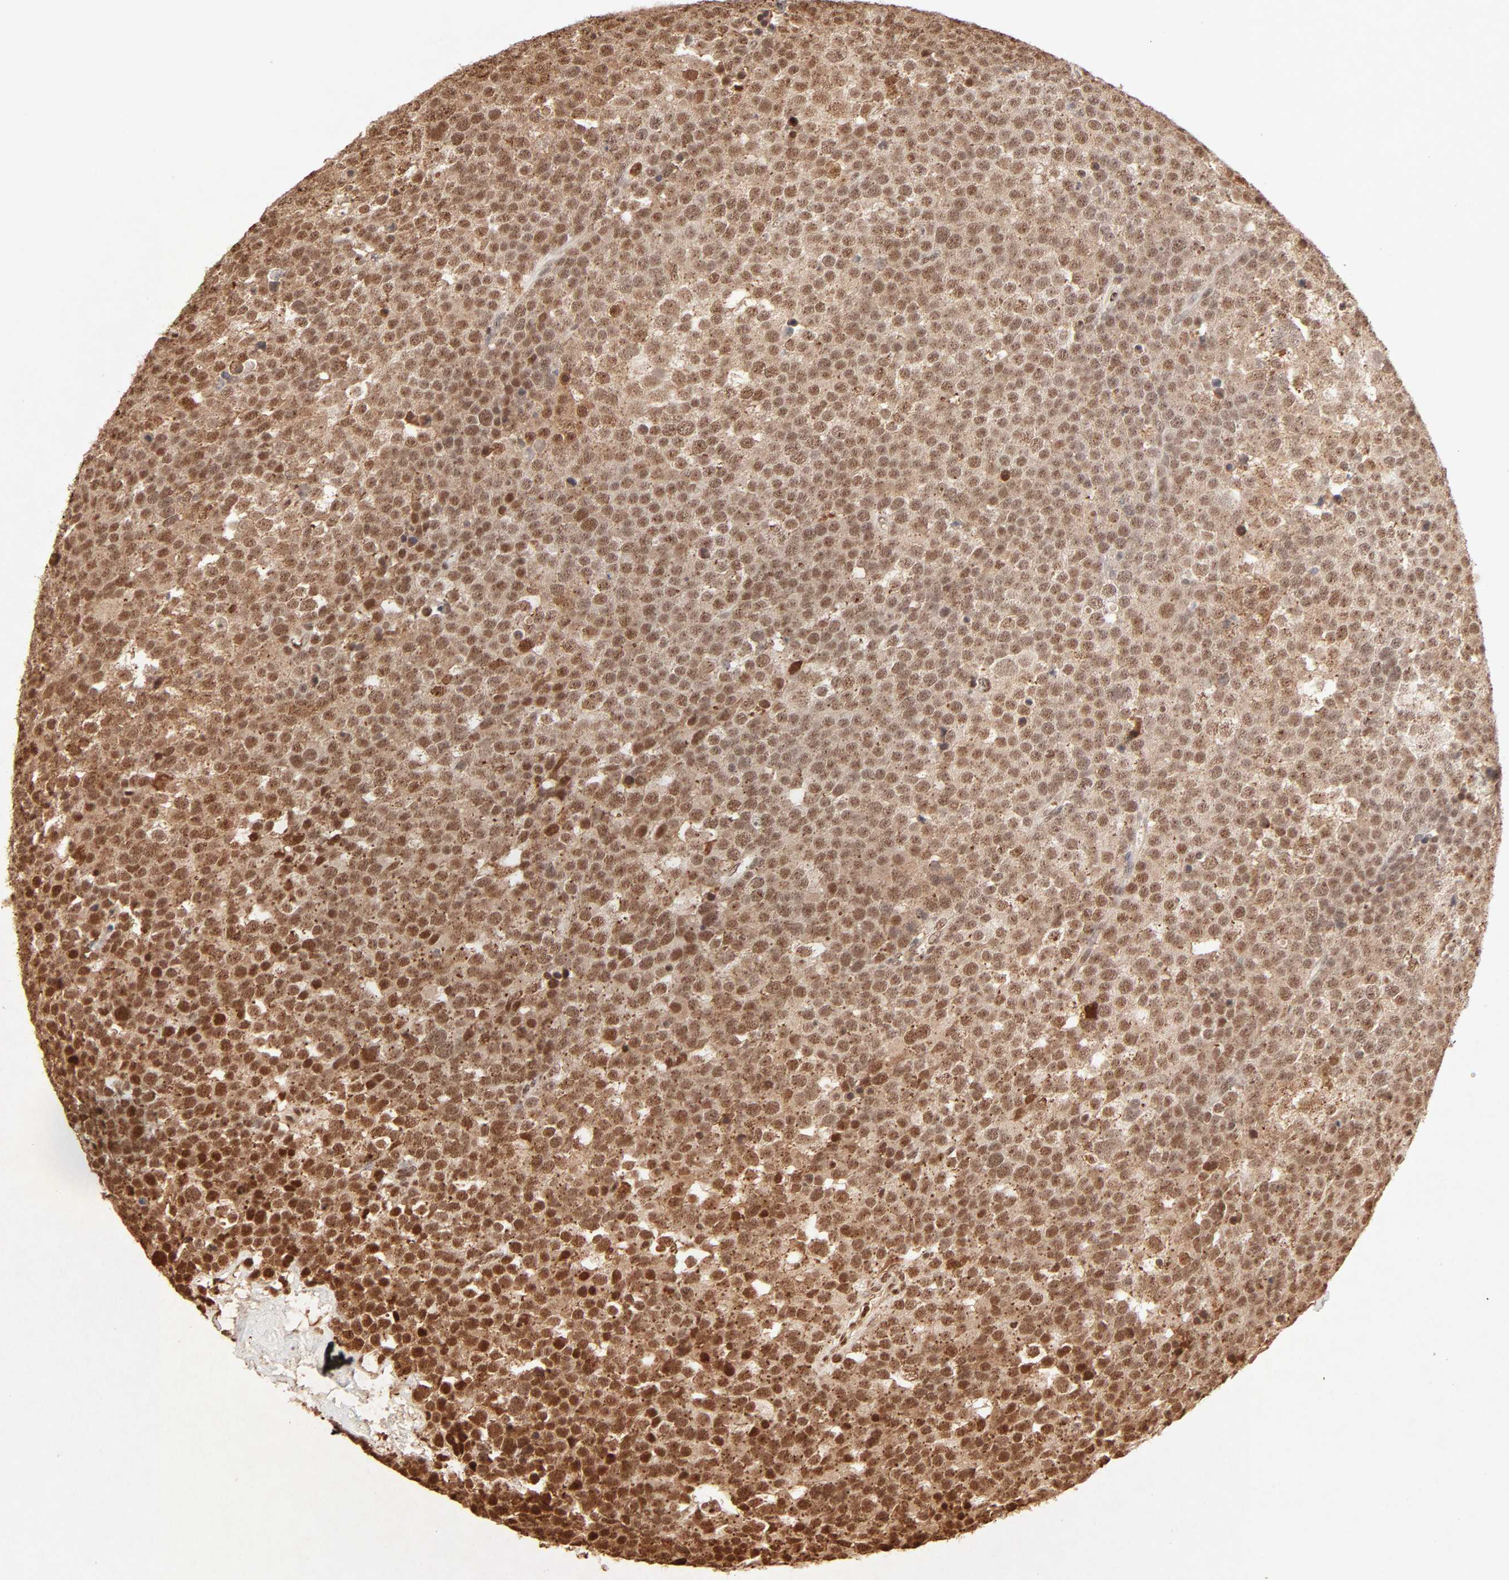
{"staining": {"intensity": "strong", "quantity": ">75%", "location": "cytoplasmic/membranous,nuclear"}, "tissue": "testis cancer", "cell_type": "Tumor cells", "image_type": "cancer", "snomed": [{"axis": "morphology", "description": "Seminoma, NOS"}, {"axis": "topography", "description": "Testis"}], "caption": "Testis cancer (seminoma) stained for a protein (brown) exhibits strong cytoplasmic/membranous and nuclear positive staining in about >75% of tumor cells.", "gene": "FAM50A", "patient": {"sex": "male", "age": 71}}